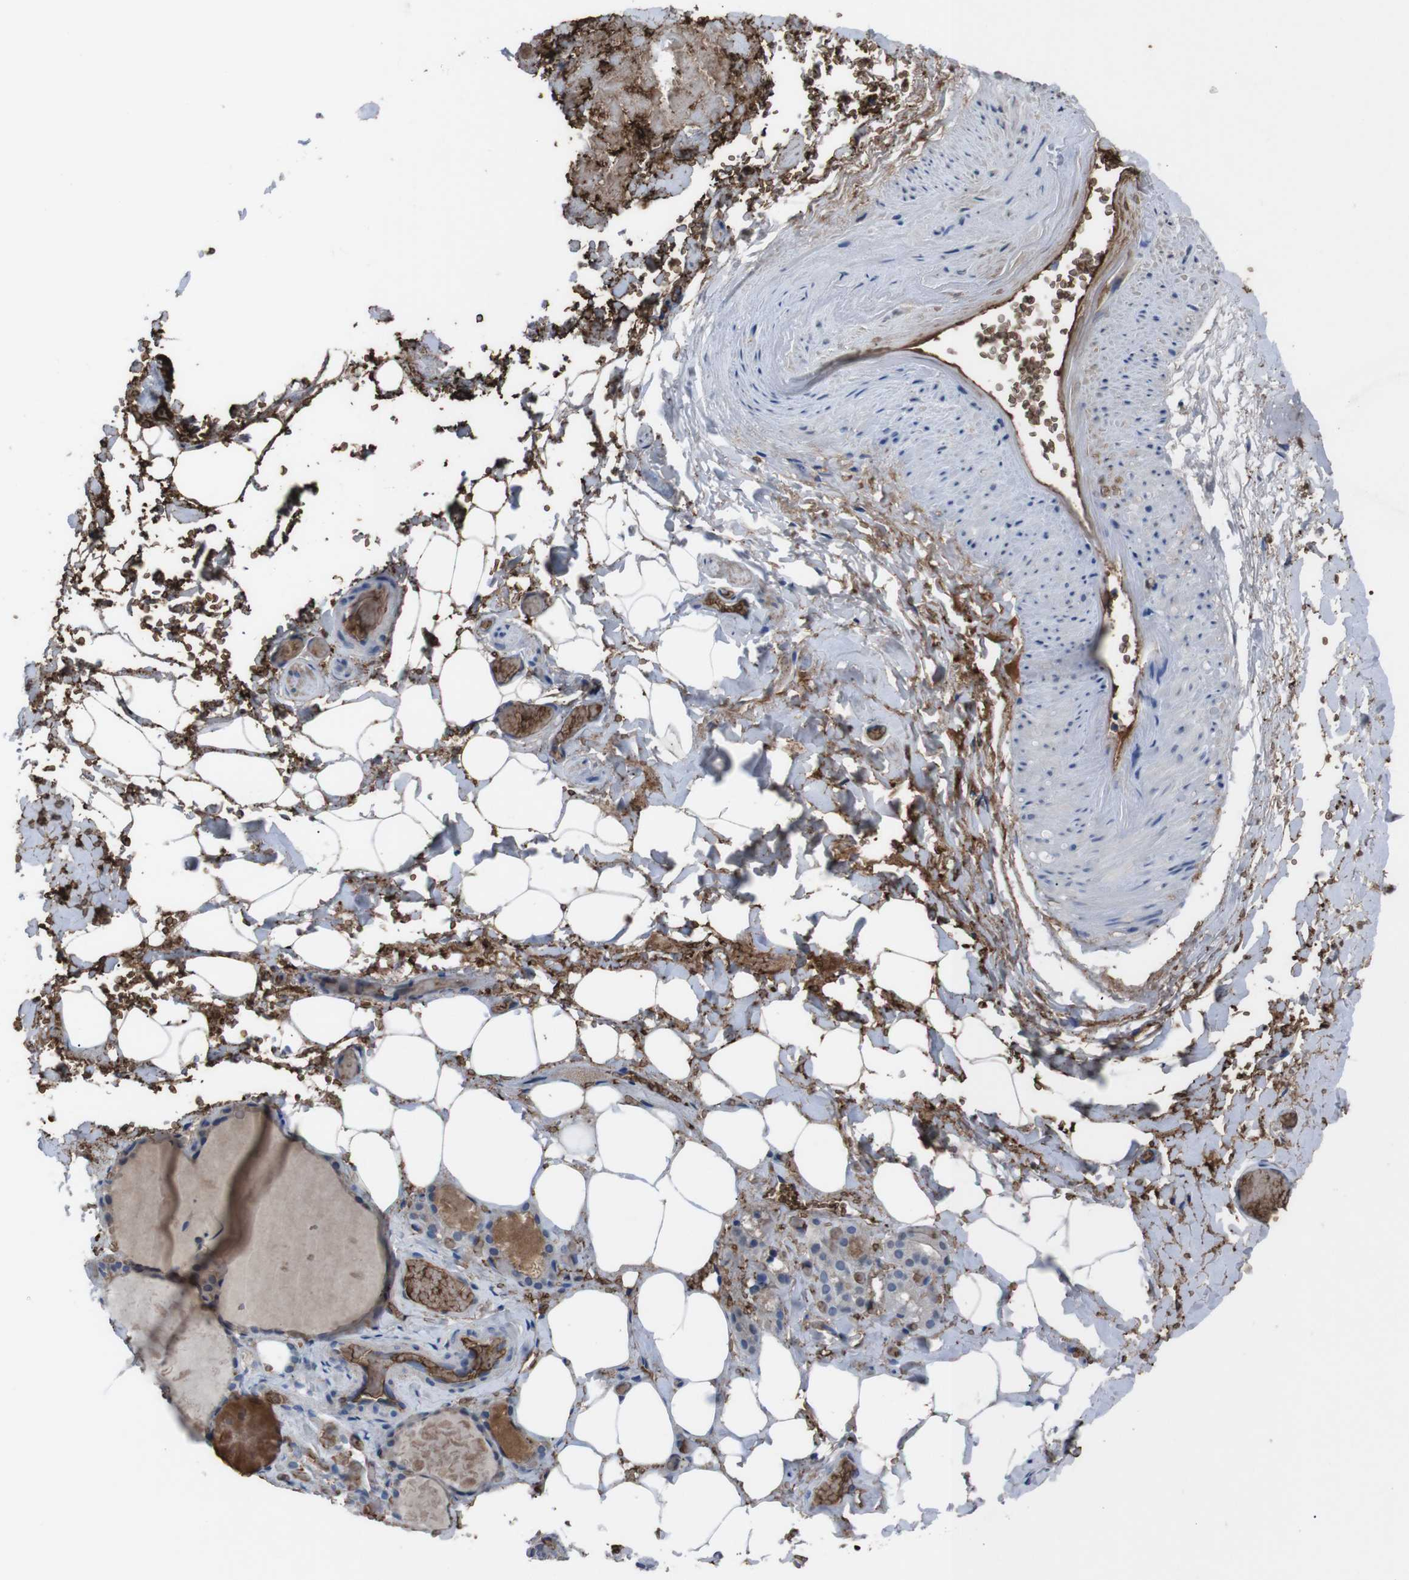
{"staining": {"intensity": "negative", "quantity": "none", "location": "none"}, "tissue": "thyroid gland", "cell_type": "Glandular cells", "image_type": "normal", "snomed": [{"axis": "morphology", "description": "Normal tissue, NOS"}, {"axis": "topography", "description": "Thyroid gland"}], "caption": "This is an immunohistochemistry (IHC) micrograph of unremarkable human thyroid gland. There is no positivity in glandular cells.", "gene": "SPTB", "patient": {"sex": "male", "age": 61}}